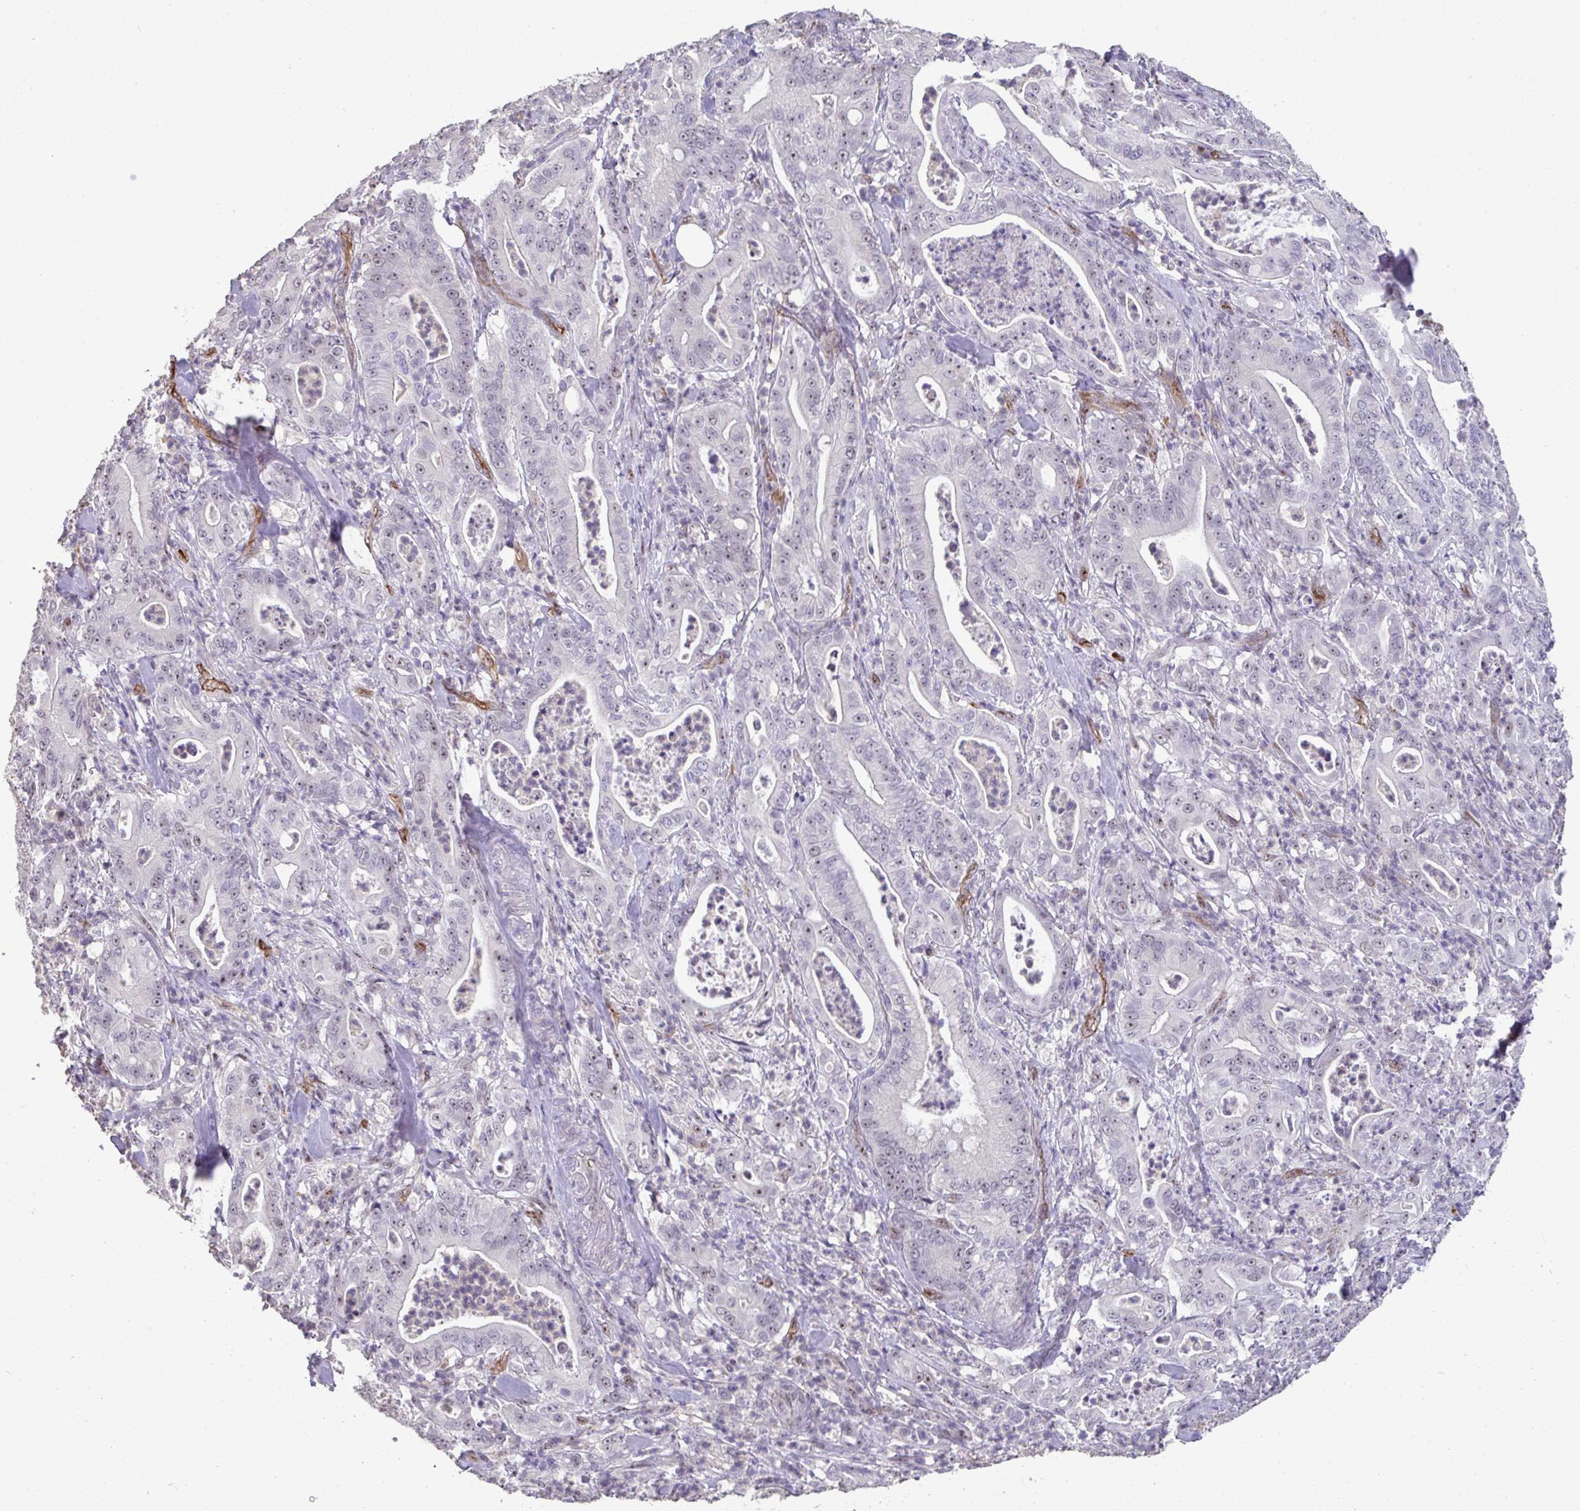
{"staining": {"intensity": "weak", "quantity": "25%-75%", "location": "nuclear"}, "tissue": "pancreatic cancer", "cell_type": "Tumor cells", "image_type": "cancer", "snomed": [{"axis": "morphology", "description": "Adenocarcinoma, NOS"}, {"axis": "topography", "description": "Pancreas"}], "caption": "This is a micrograph of immunohistochemistry (IHC) staining of pancreatic adenocarcinoma, which shows weak expression in the nuclear of tumor cells.", "gene": "SENP3", "patient": {"sex": "male", "age": 71}}